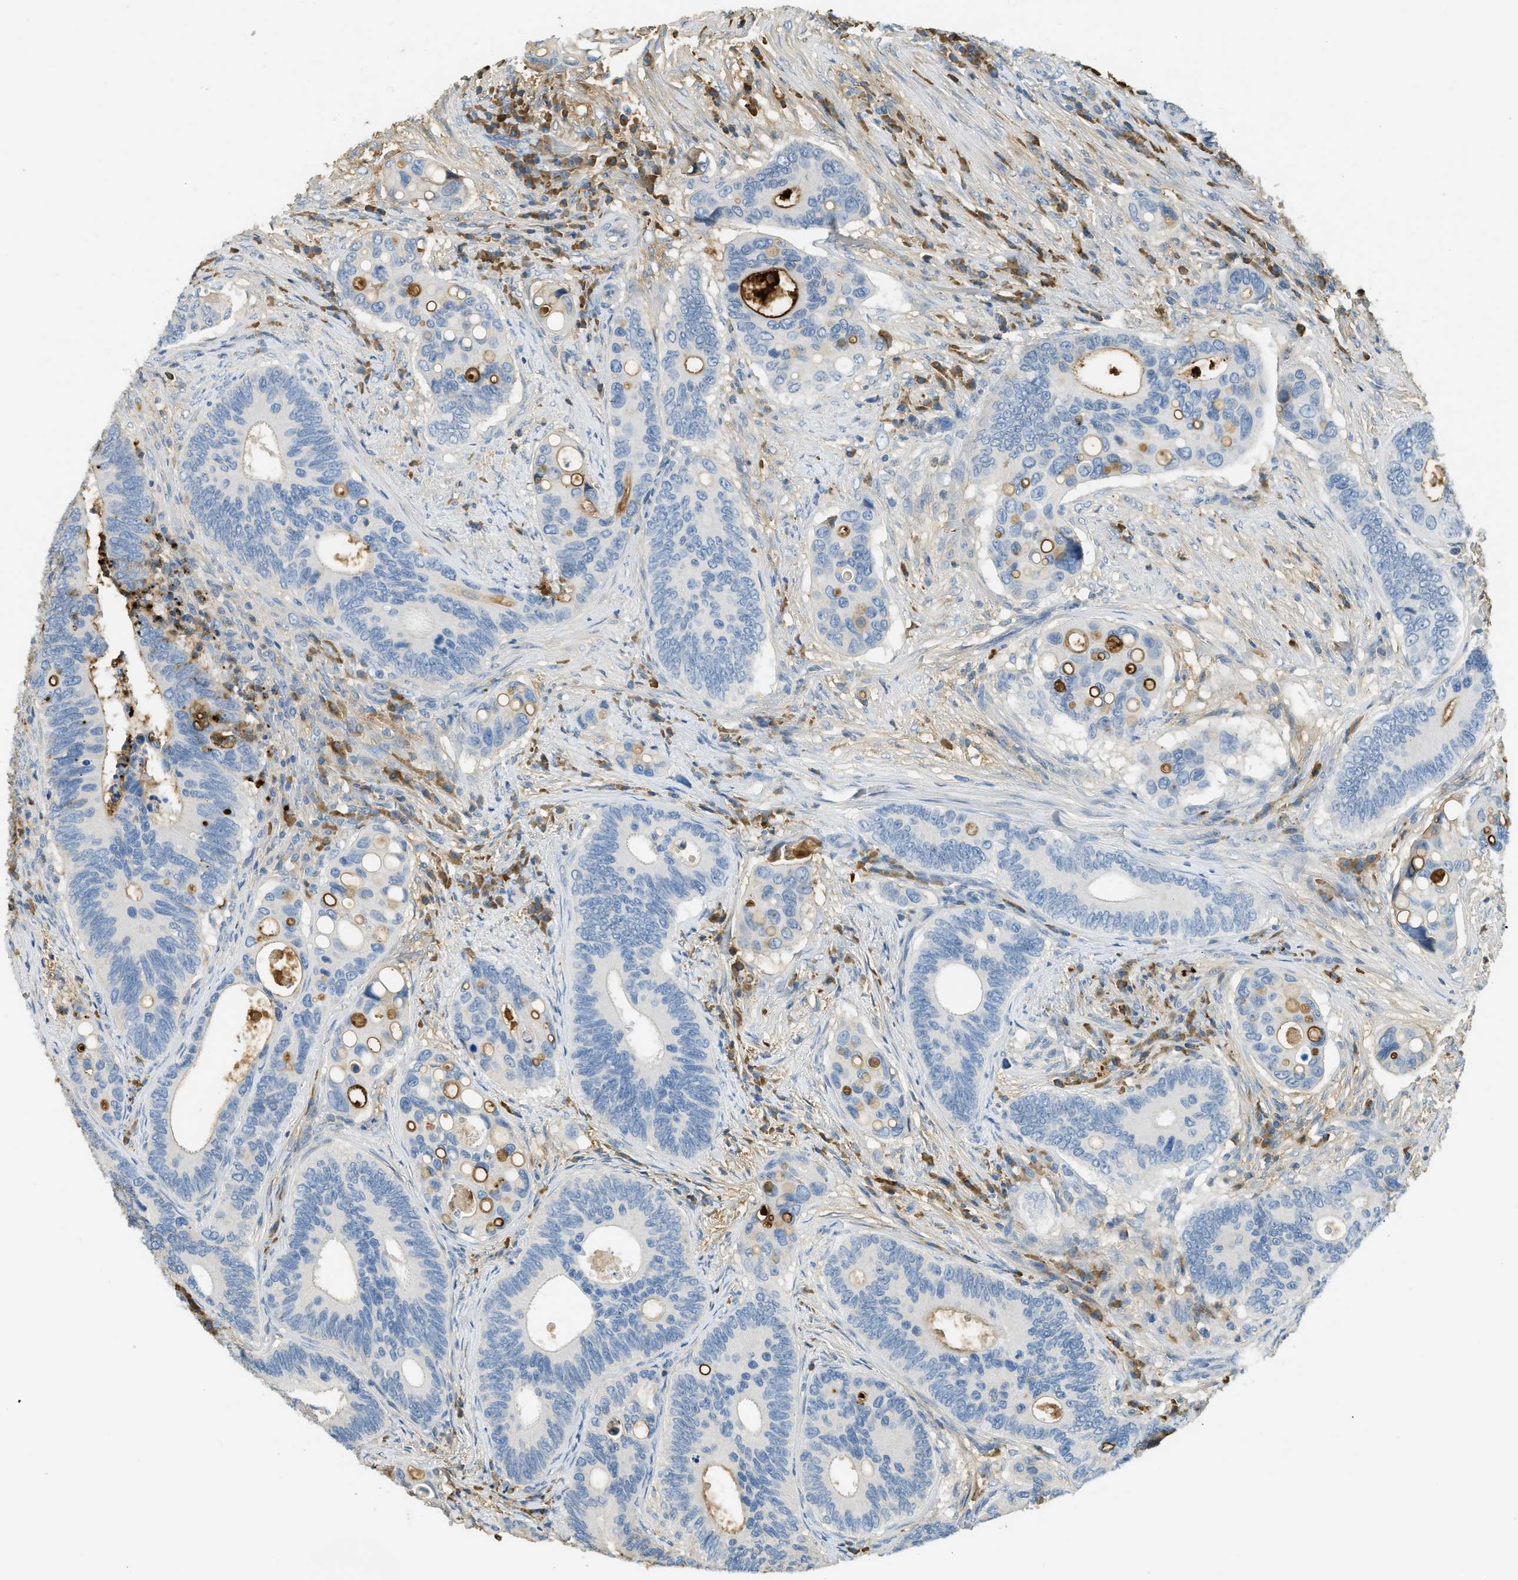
{"staining": {"intensity": "weak", "quantity": "<25%", "location": "cytoplasmic/membranous"}, "tissue": "colorectal cancer", "cell_type": "Tumor cells", "image_type": "cancer", "snomed": [{"axis": "morphology", "description": "Inflammation, NOS"}, {"axis": "morphology", "description": "Adenocarcinoma, NOS"}, {"axis": "topography", "description": "Colon"}], "caption": "Tumor cells are negative for brown protein staining in colorectal cancer.", "gene": "PRTN3", "patient": {"sex": "male", "age": 72}}